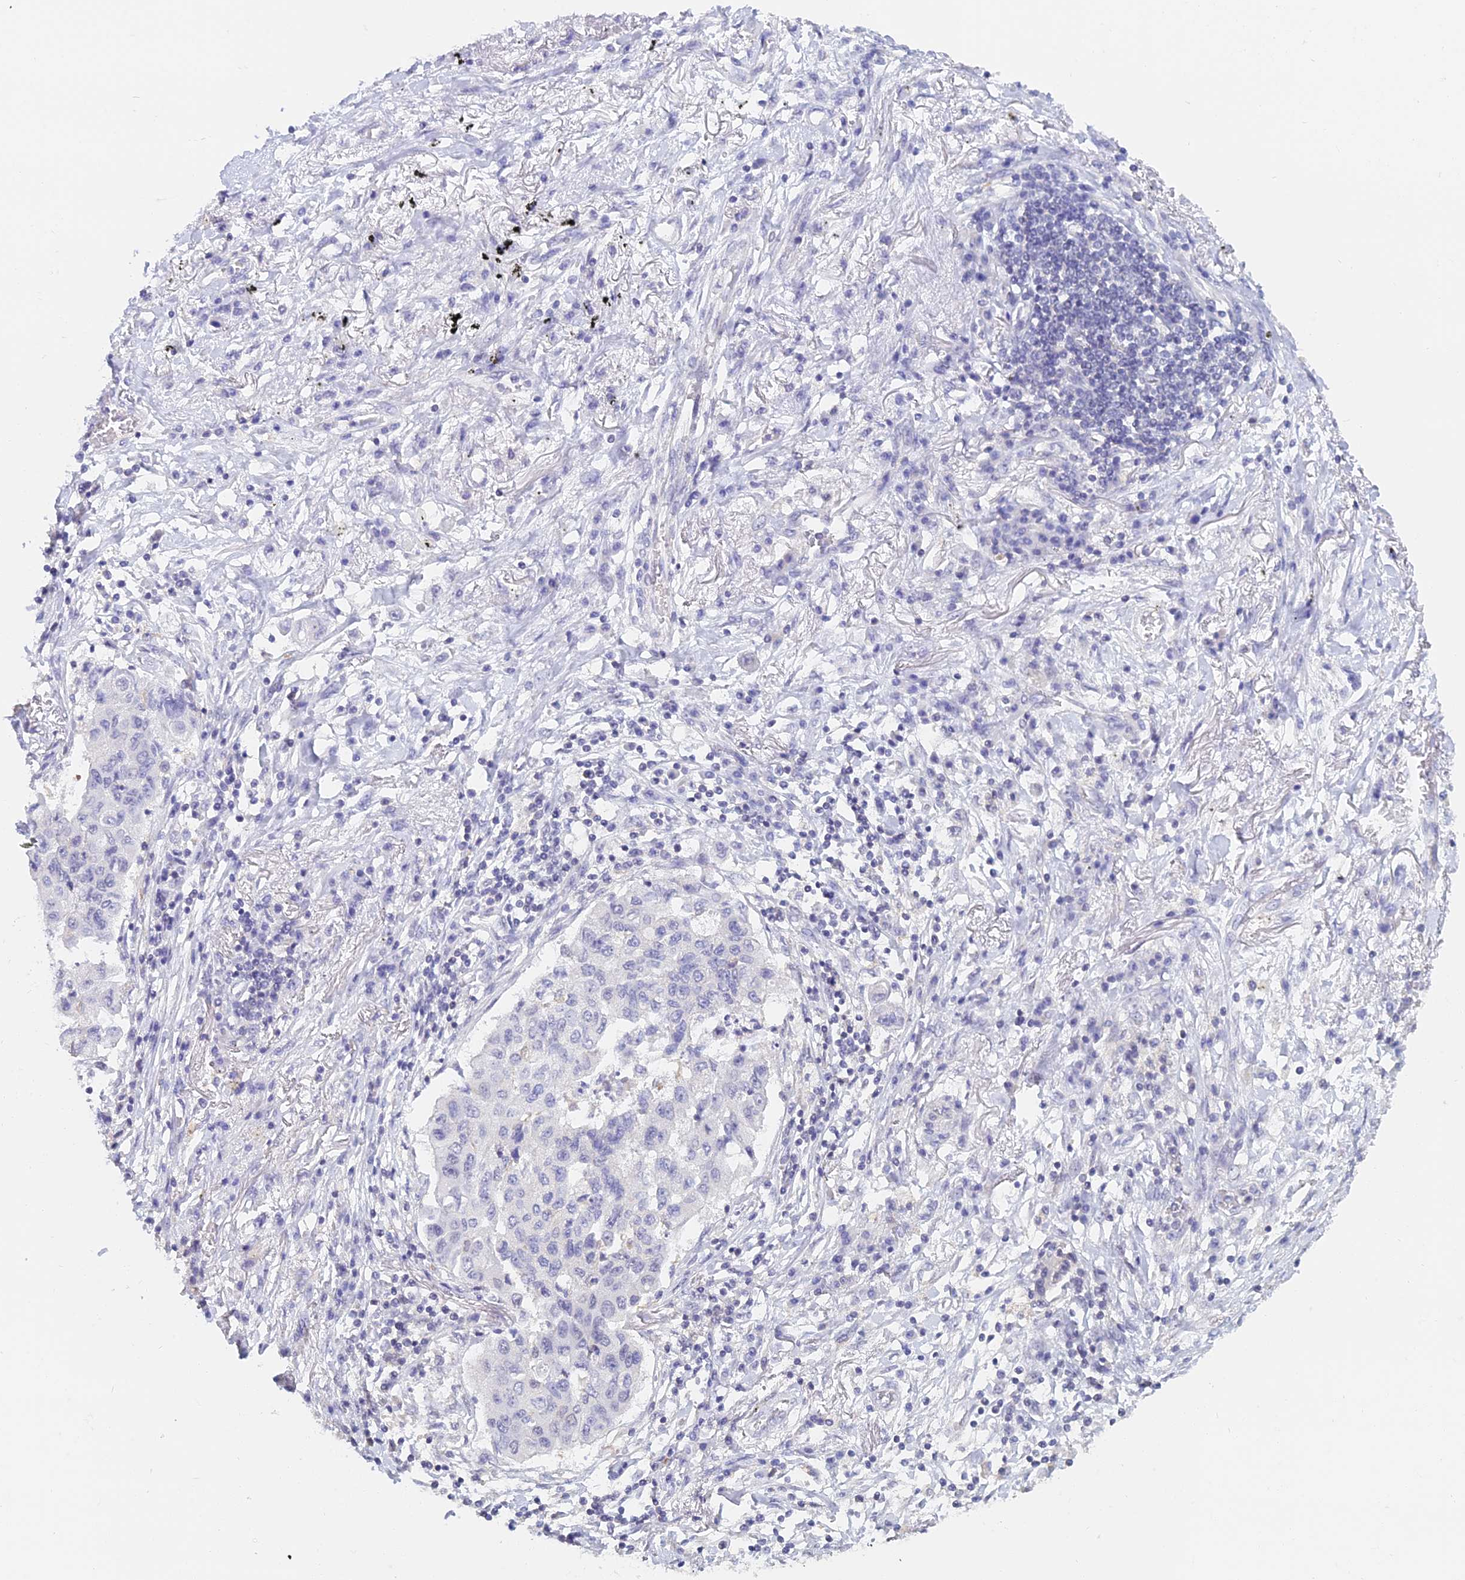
{"staining": {"intensity": "negative", "quantity": "none", "location": "none"}, "tissue": "lung cancer", "cell_type": "Tumor cells", "image_type": "cancer", "snomed": [{"axis": "morphology", "description": "Squamous cell carcinoma, NOS"}, {"axis": "topography", "description": "Lung"}], "caption": "An immunohistochemistry image of lung cancer (squamous cell carcinoma) is shown. There is no staining in tumor cells of lung cancer (squamous cell carcinoma).", "gene": "MCM2", "patient": {"sex": "male", "age": 74}}